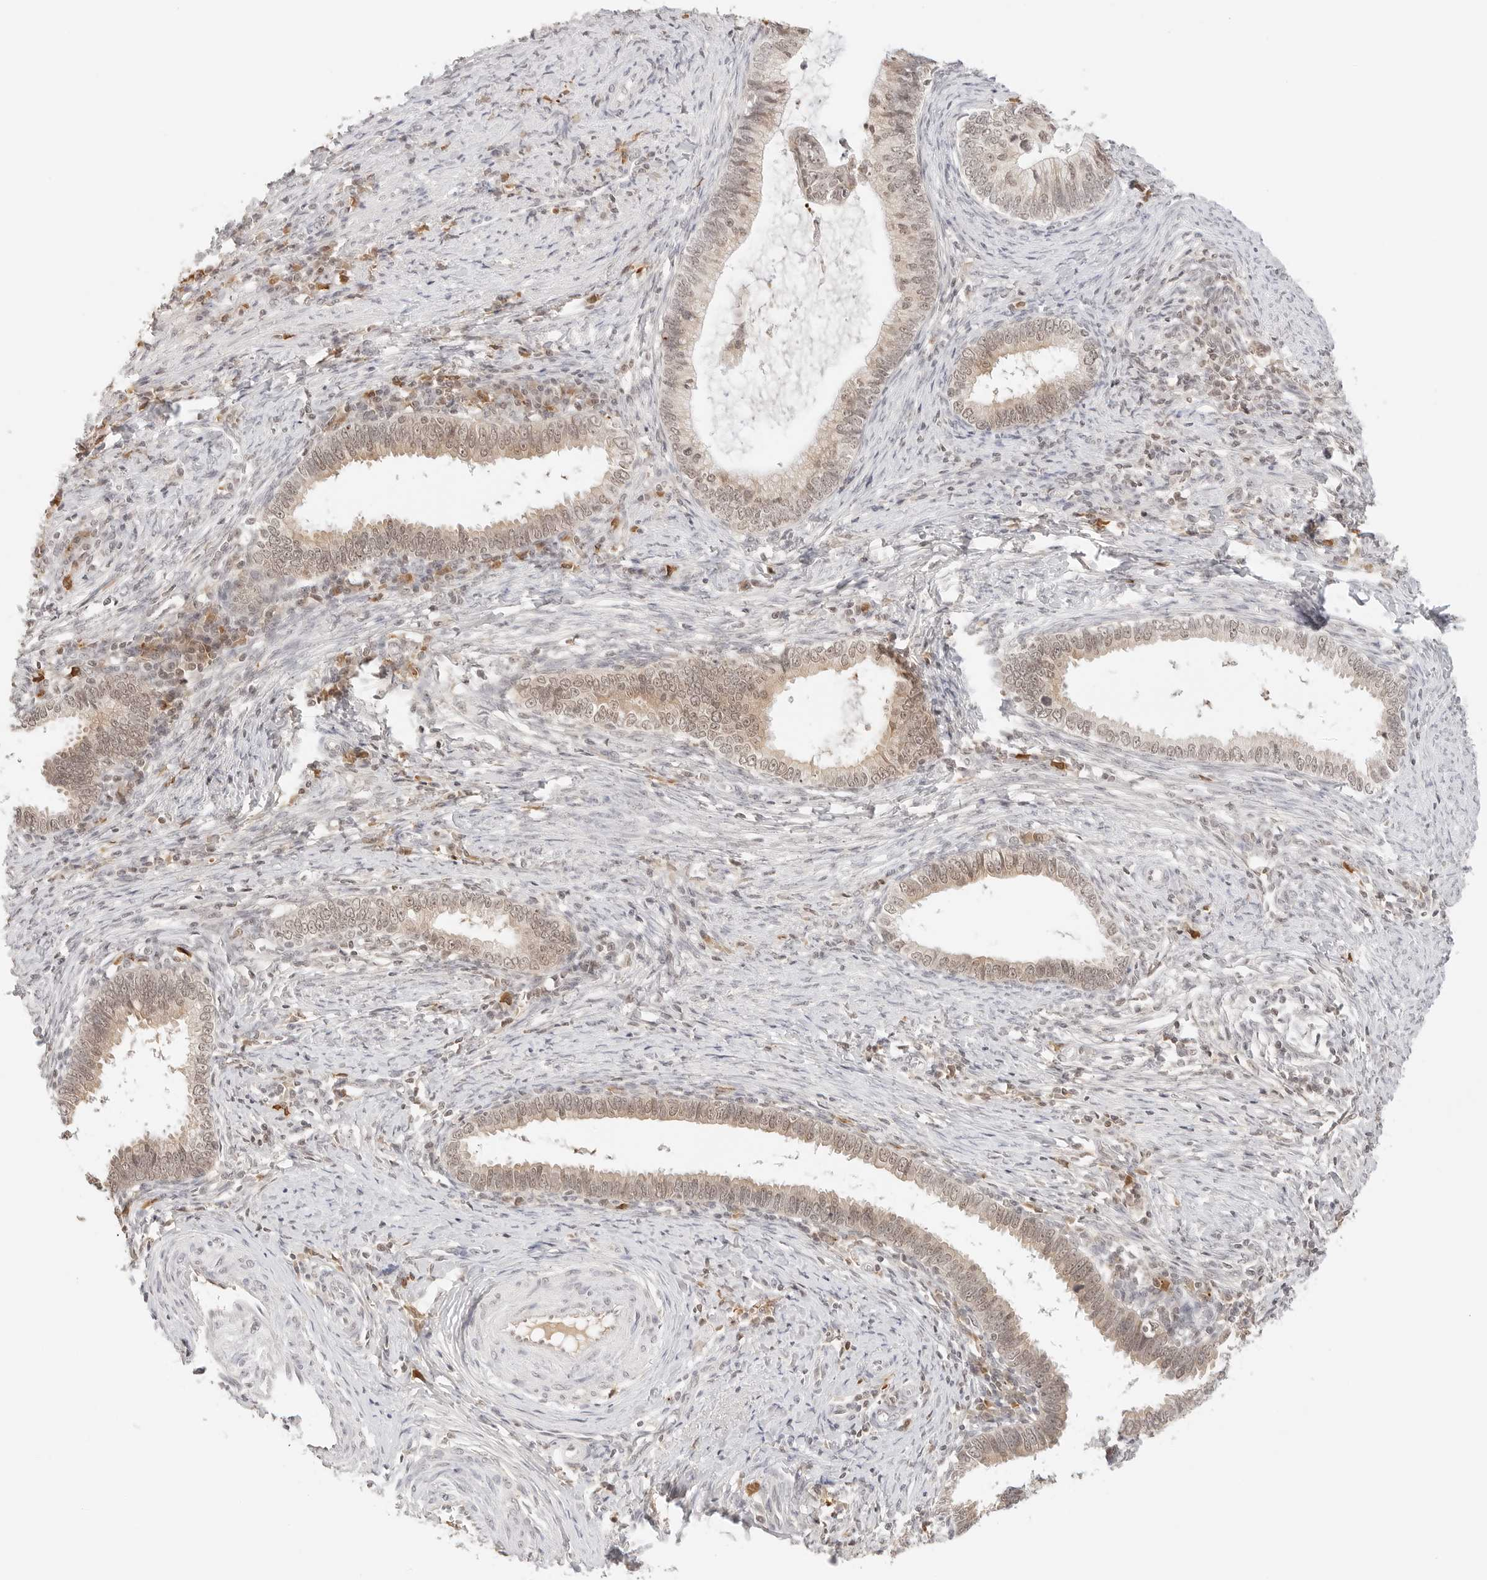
{"staining": {"intensity": "weak", "quantity": ">75%", "location": "cytoplasmic/membranous,nuclear"}, "tissue": "cervical cancer", "cell_type": "Tumor cells", "image_type": "cancer", "snomed": [{"axis": "morphology", "description": "Adenocarcinoma, NOS"}, {"axis": "topography", "description": "Cervix"}], "caption": "This image demonstrates cervical cancer stained with immunohistochemistry (IHC) to label a protein in brown. The cytoplasmic/membranous and nuclear of tumor cells show weak positivity for the protein. Nuclei are counter-stained blue.", "gene": "SEPTIN4", "patient": {"sex": "female", "age": 36}}